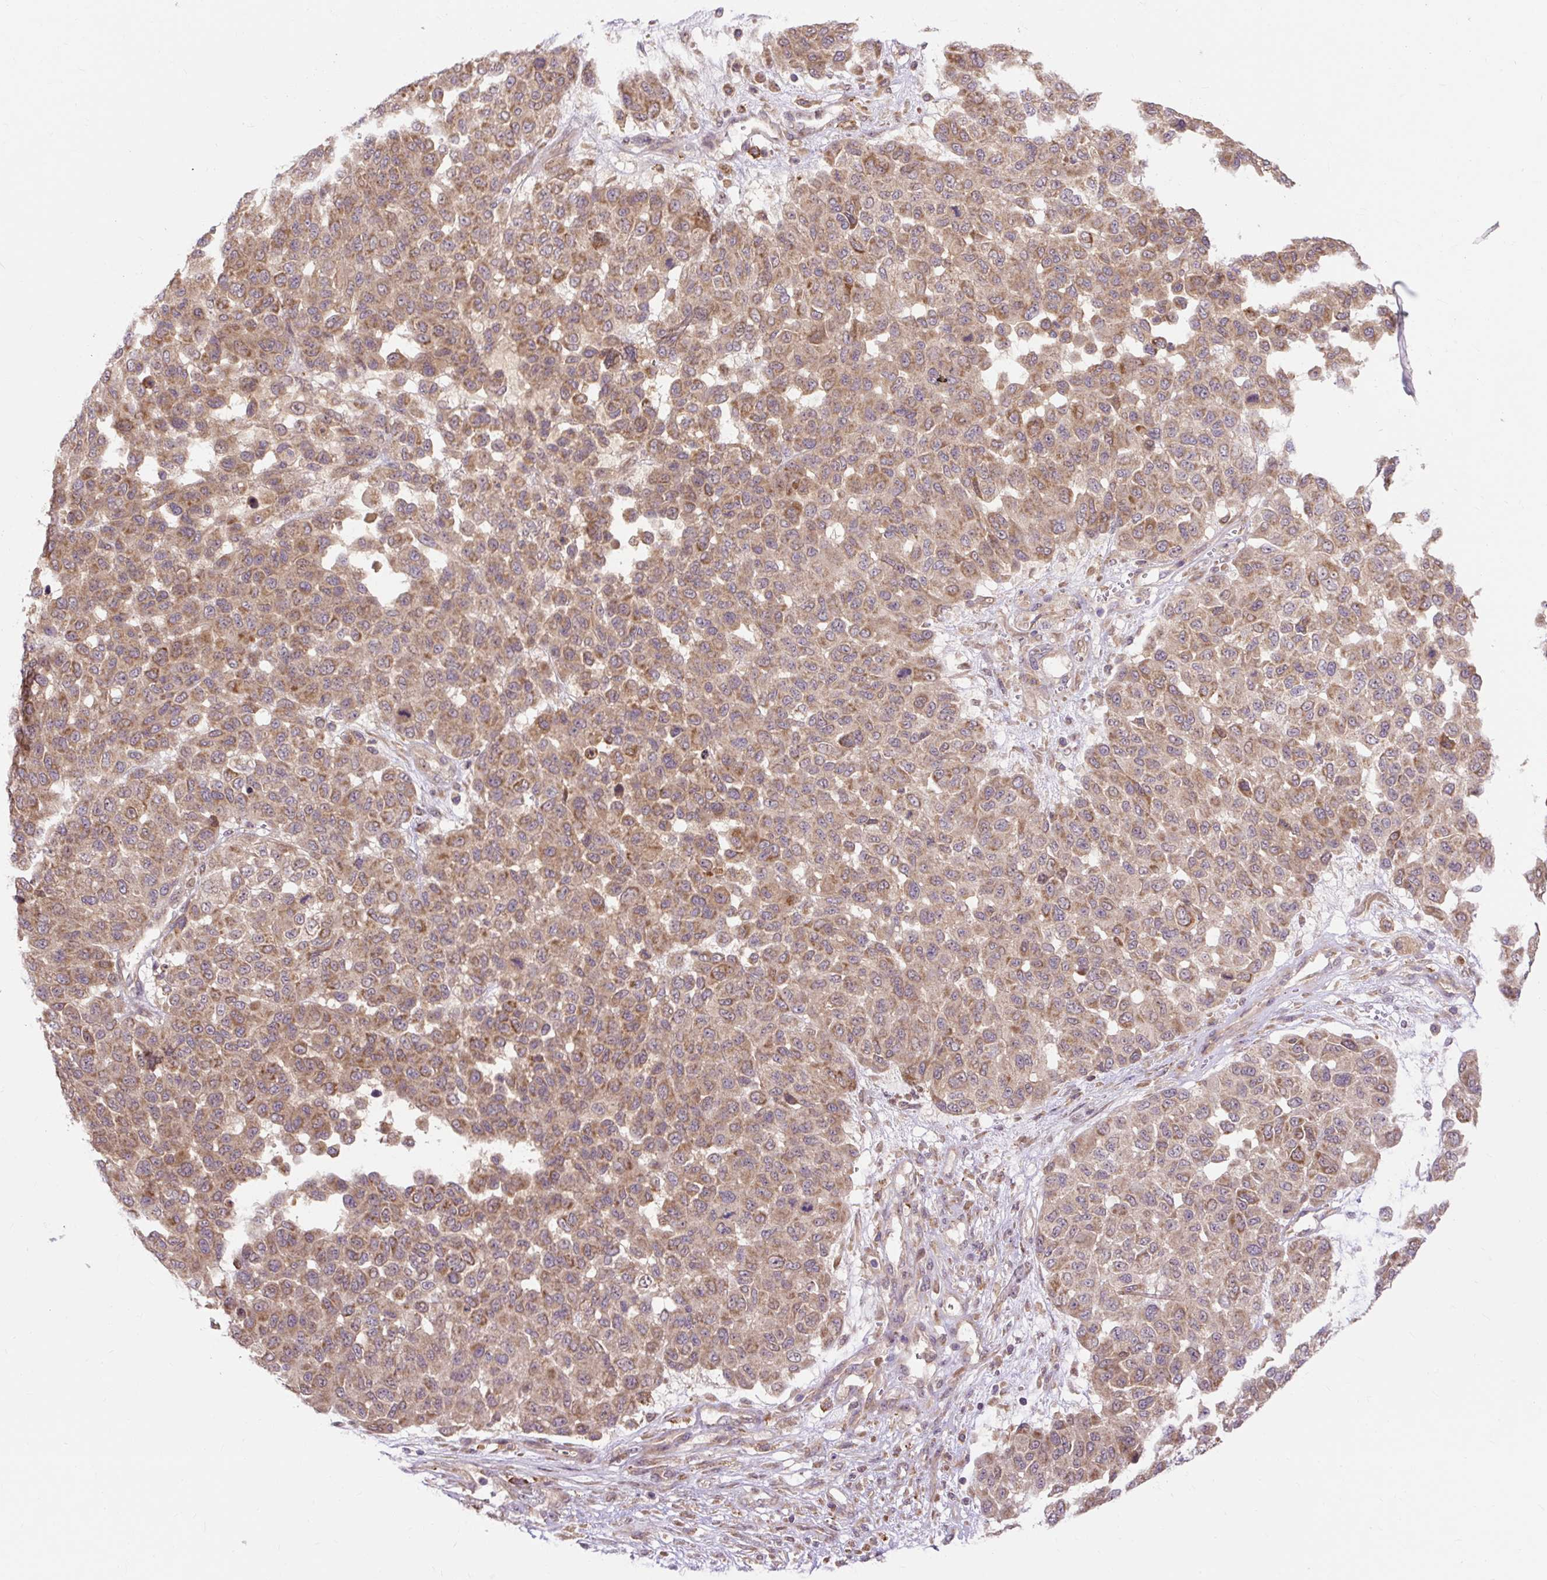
{"staining": {"intensity": "moderate", "quantity": ">75%", "location": "cytoplasmic/membranous"}, "tissue": "melanoma", "cell_type": "Tumor cells", "image_type": "cancer", "snomed": [{"axis": "morphology", "description": "Malignant melanoma, NOS"}, {"axis": "topography", "description": "Skin"}], "caption": "DAB immunohistochemical staining of human melanoma exhibits moderate cytoplasmic/membranous protein staining in approximately >75% of tumor cells.", "gene": "TRIAP1", "patient": {"sex": "male", "age": 62}}